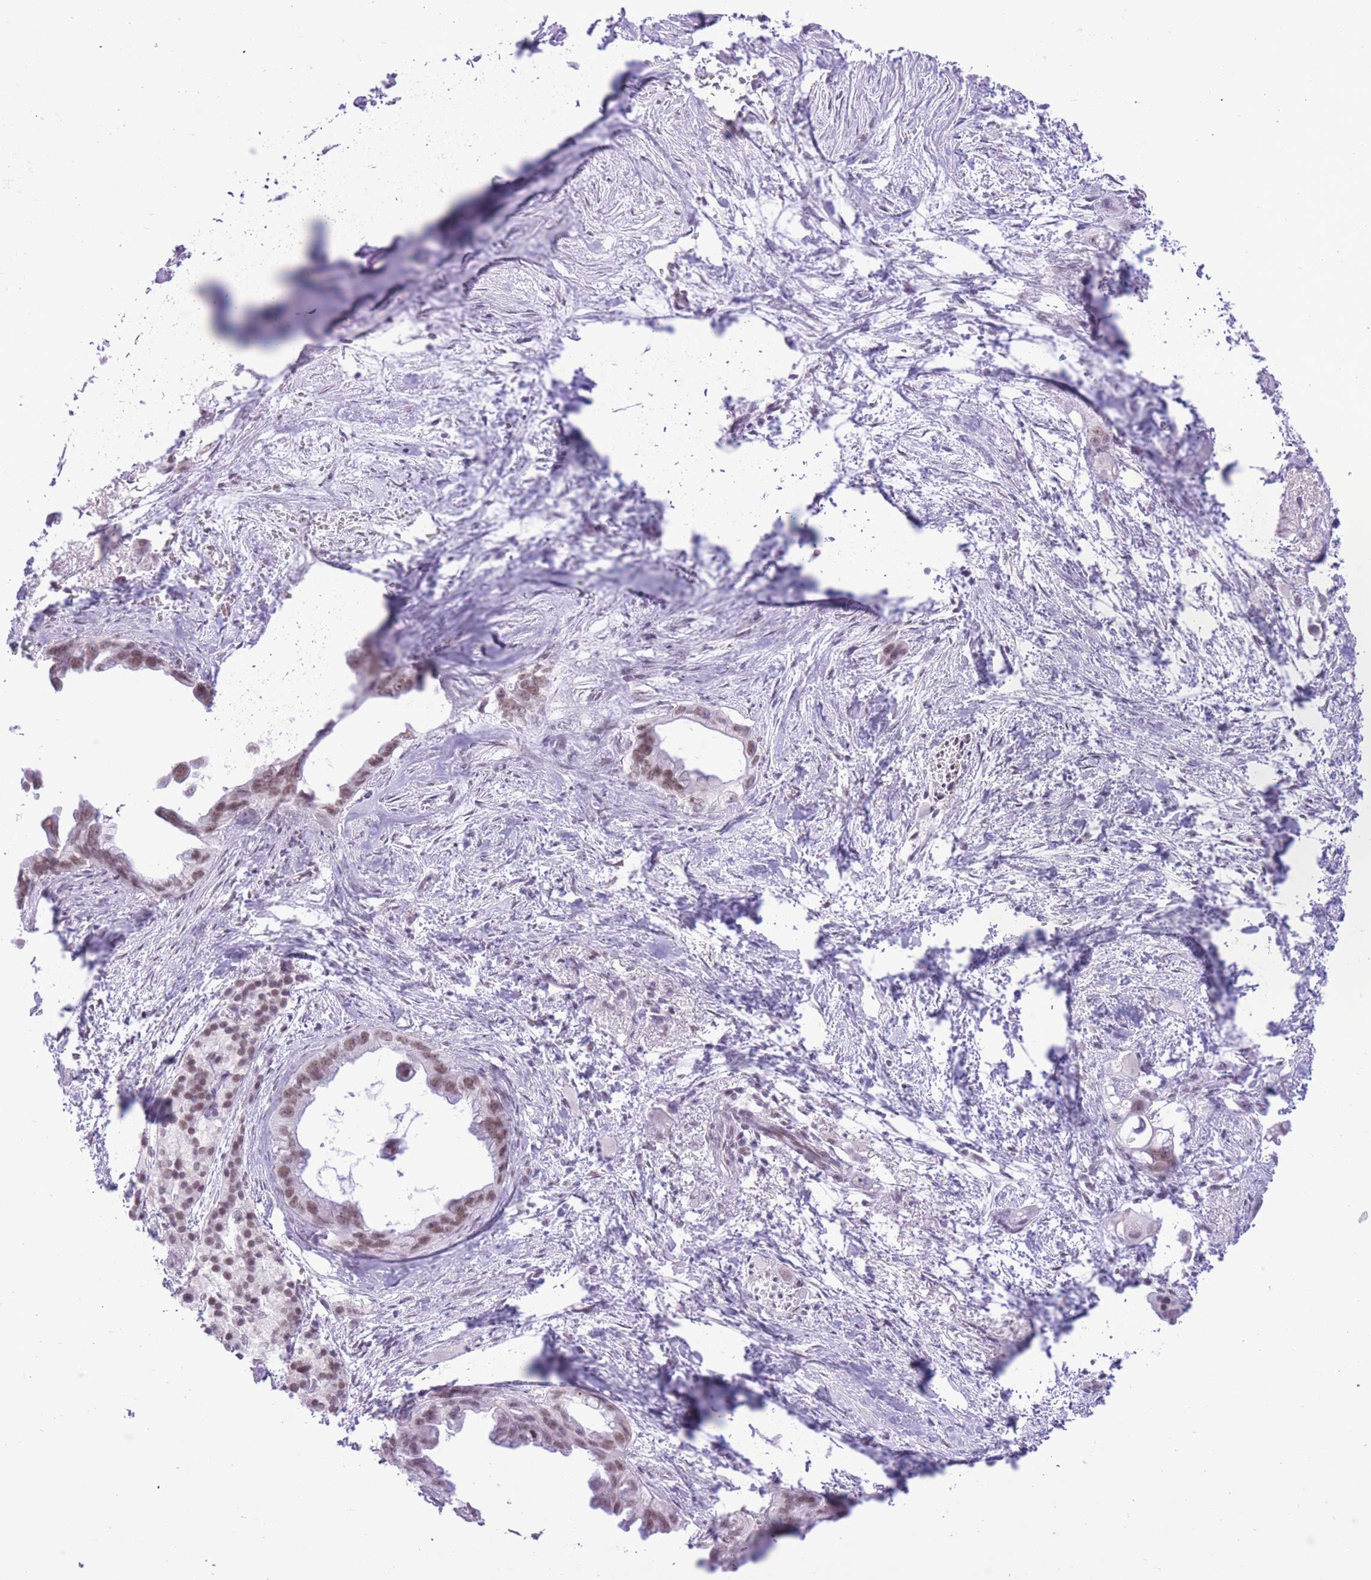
{"staining": {"intensity": "moderate", "quantity": ">75%", "location": "nuclear"}, "tissue": "pancreatic cancer", "cell_type": "Tumor cells", "image_type": "cancer", "snomed": [{"axis": "morphology", "description": "Adenocarcinoma, NOS"}, {"axis": "topography", "description": "Pancreas"}], "caption": "Moderate nuclear protein positivity is appreciated in approximately >75% of tumor cells in pancreatic cancer (adenocarcinoma).", "gene": "ZBED5", "patient": {"sex": "male", "age": 61}}